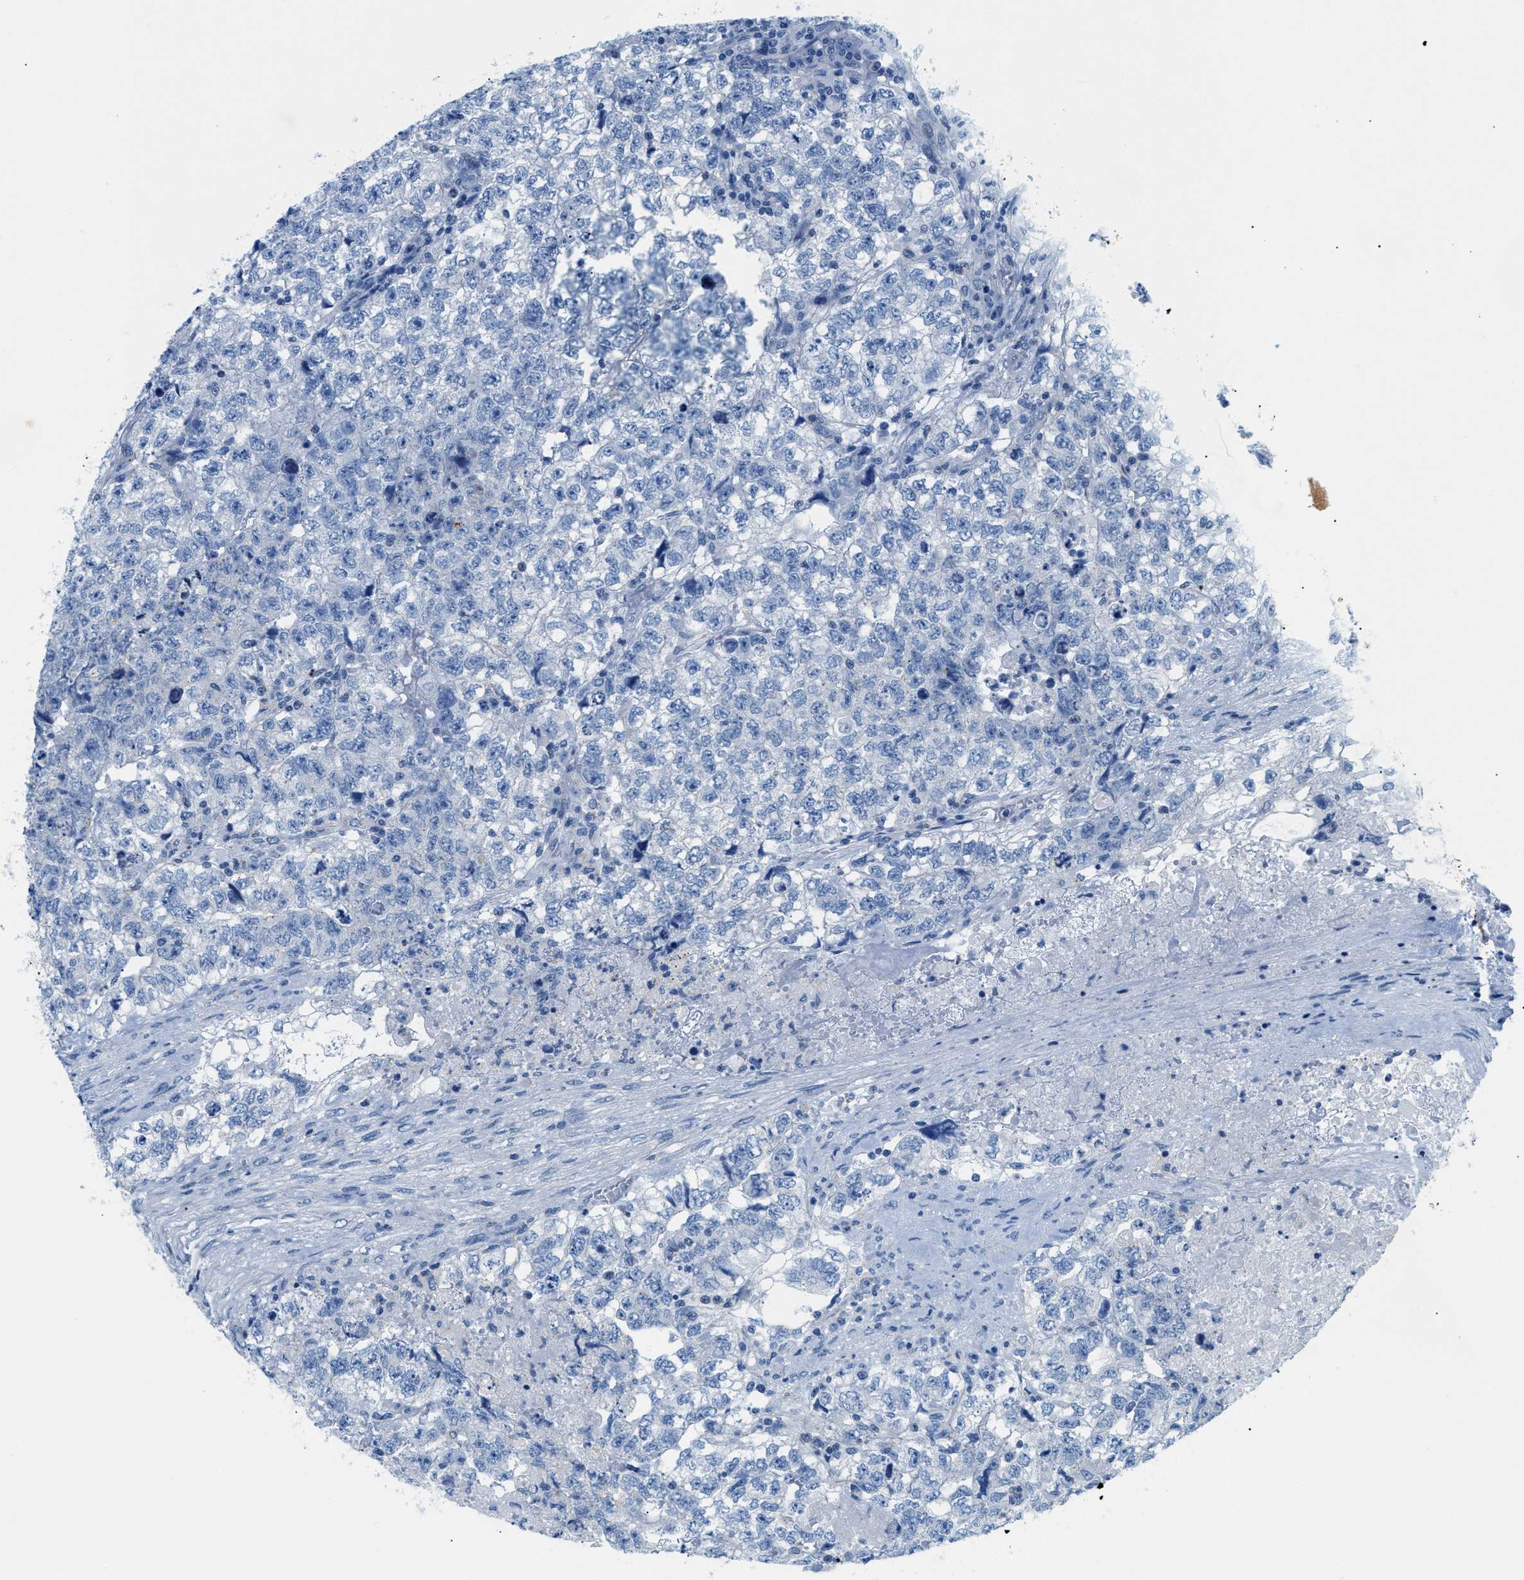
{"staining": {"intensity": "negative", "quantity": "none", "location": "none"}, "tissue": "testis cancer", "cell_type": "Tumor cells", "image_type": "cancer", "snomed": [{"axis": "morphology", "description": "Carcinoma, Embryonal, NOS"}, {"axis": "topography", "description": "Testis"}], "caption": "The photomicrograph shows no significant positivity in tumor cells of testis embryonal carcinoma.", "gene": "FDCSP", "patient": {"sex": "male", "age": 36}}